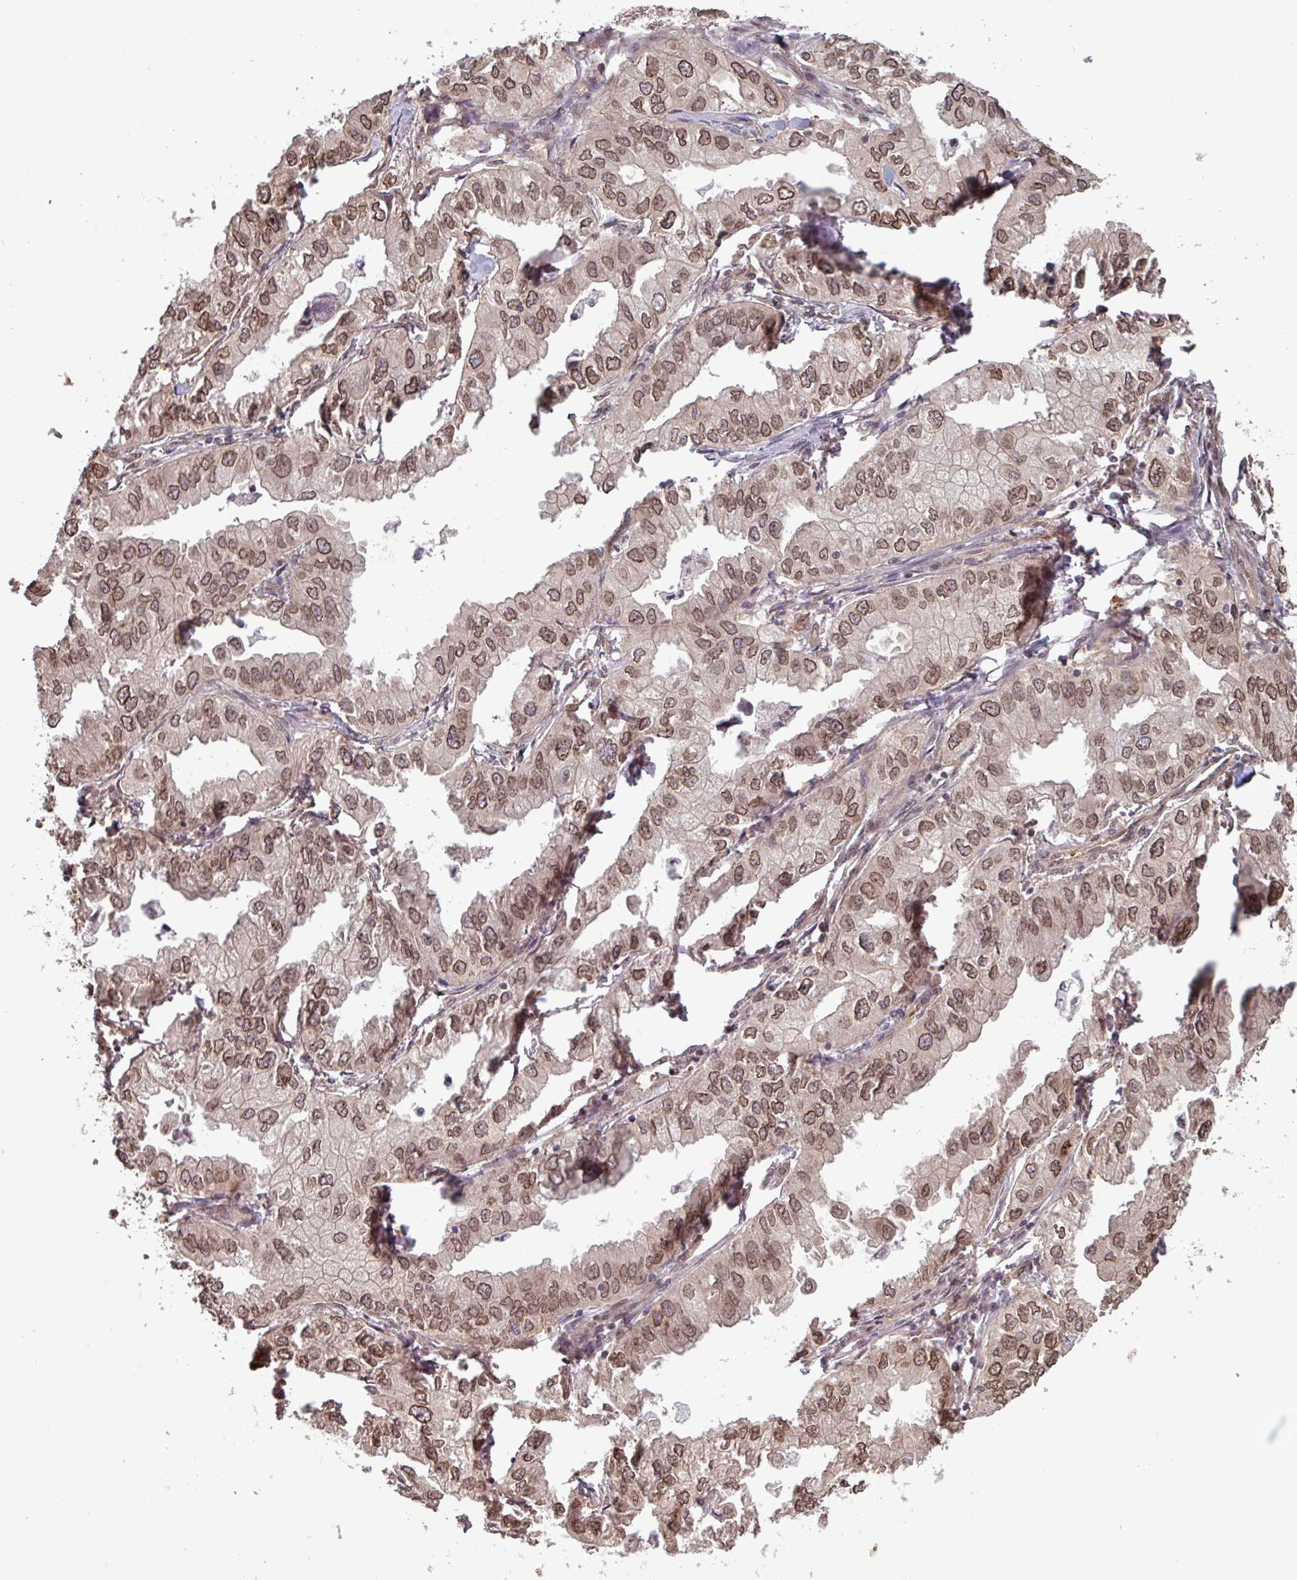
{"staining": {"intensity": "moderate", "quantity": ">75%", "location": "nuclear"}, "tissue": "lung cancer", "cell_type": "Tumor cells", "image_type": "cancer", "snomed": [{"axis": "morphology", "description": "Adenocarcinoma, NOS"}, {"axis": "topography", "description": "Lung"}], "caption": "Protein positivity by immunohistochemistry exhibits moderate nuclear staining in about >75% of tumor cells in lung adenocarcinoma.", "gene": "RBM4B", "patient": {"sex": "male", "age": 48}}